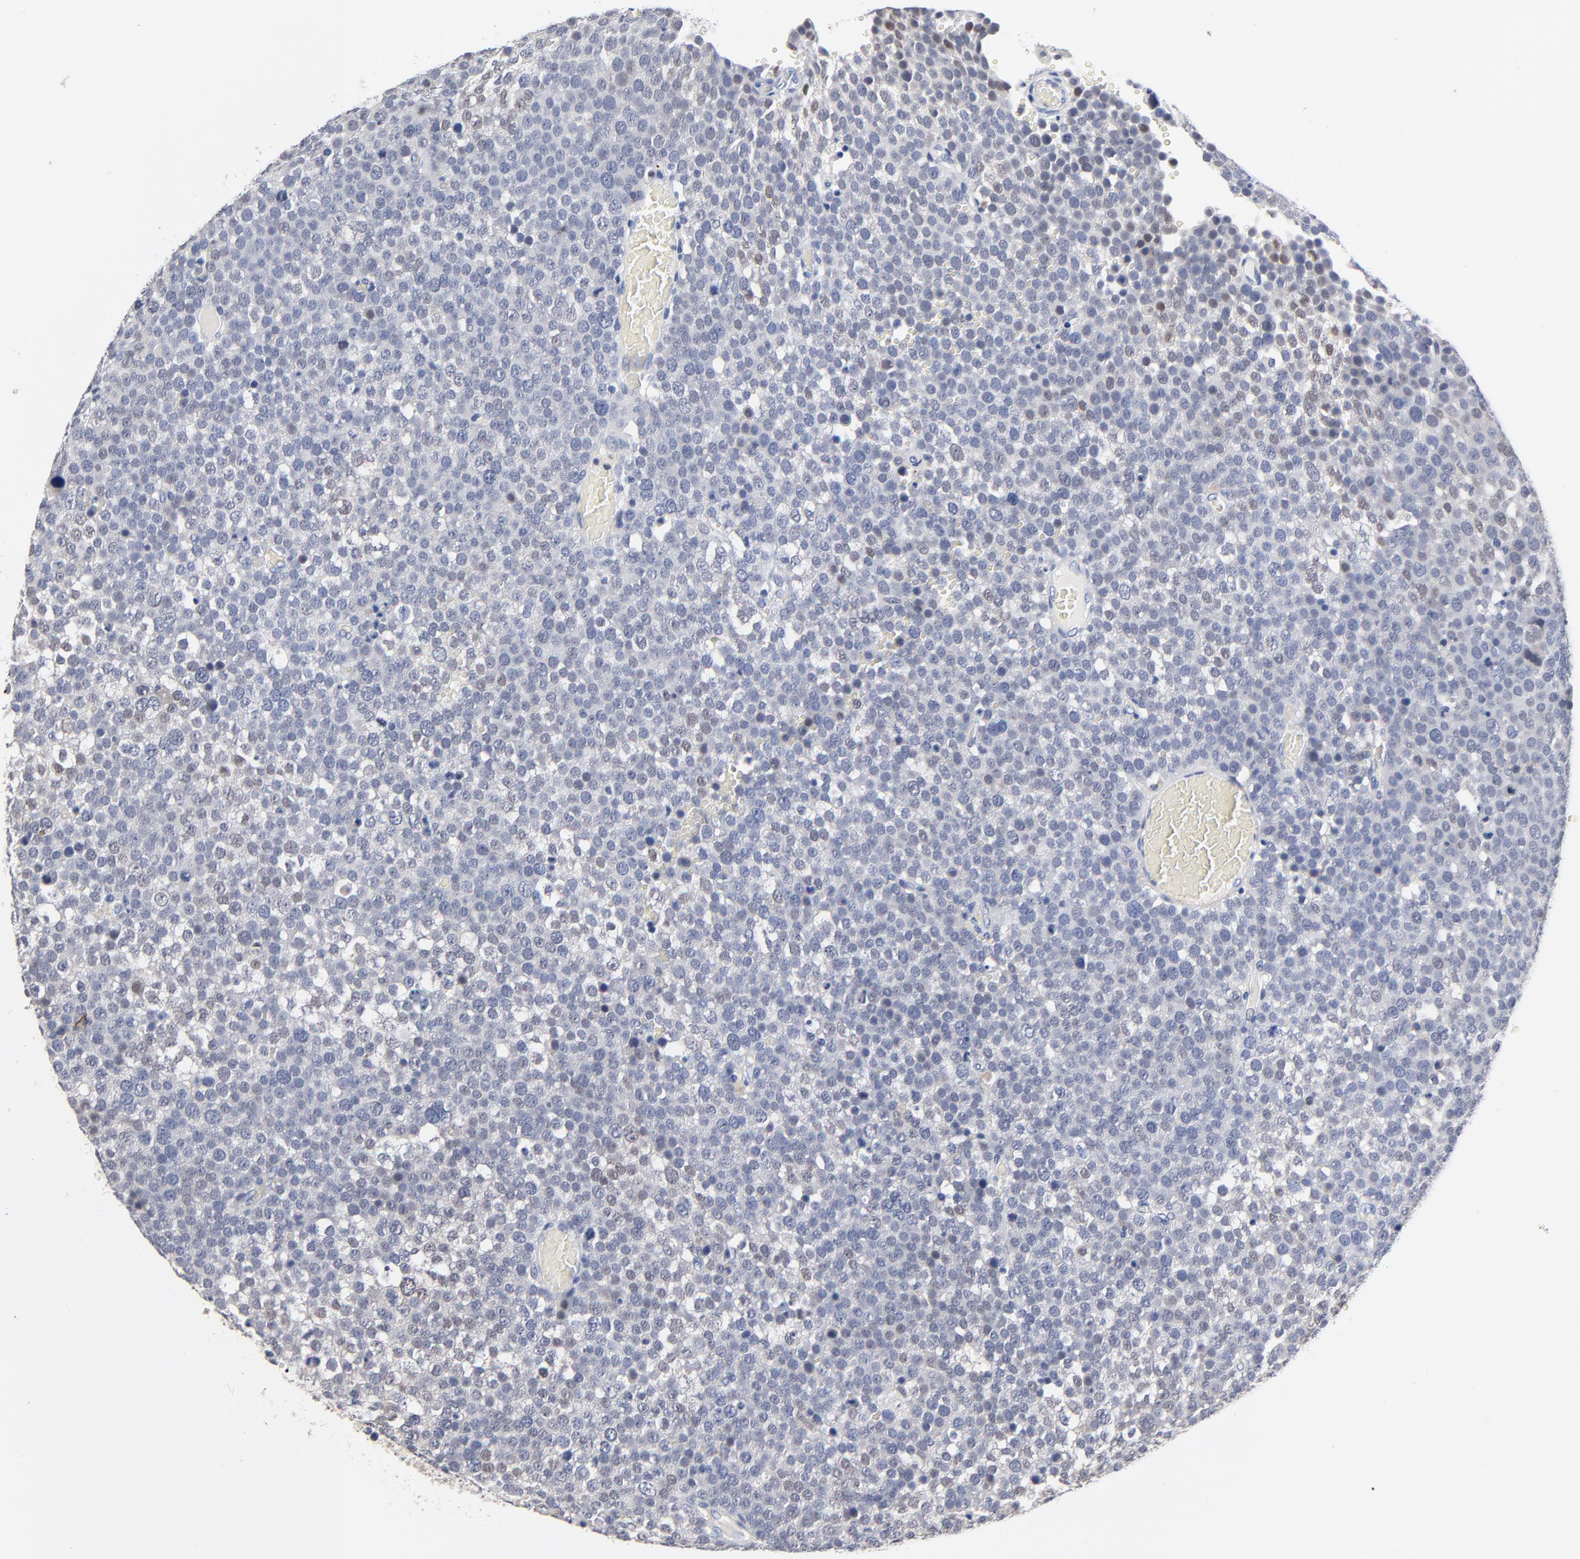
{"staining": {"intensity": "moderate", "quantity": "<25%", "location": "nuclear"}, "tissue": "testis cancer", "cell_type": "Tumor cells", "image_type": "cancer", "snomed": [{"axis": "morphology", "description": "Seminoma, NOS"}, {"axis": "topography", "description": "Testis"}], "caption": "About <25% of tumor cells in human testis cancer (seminoma) show moderate nuclear protein staining as visualized by brown immunohistochemical staining.", "gene": "AADAC", "patient": {"sex": "male", "age": 71}}